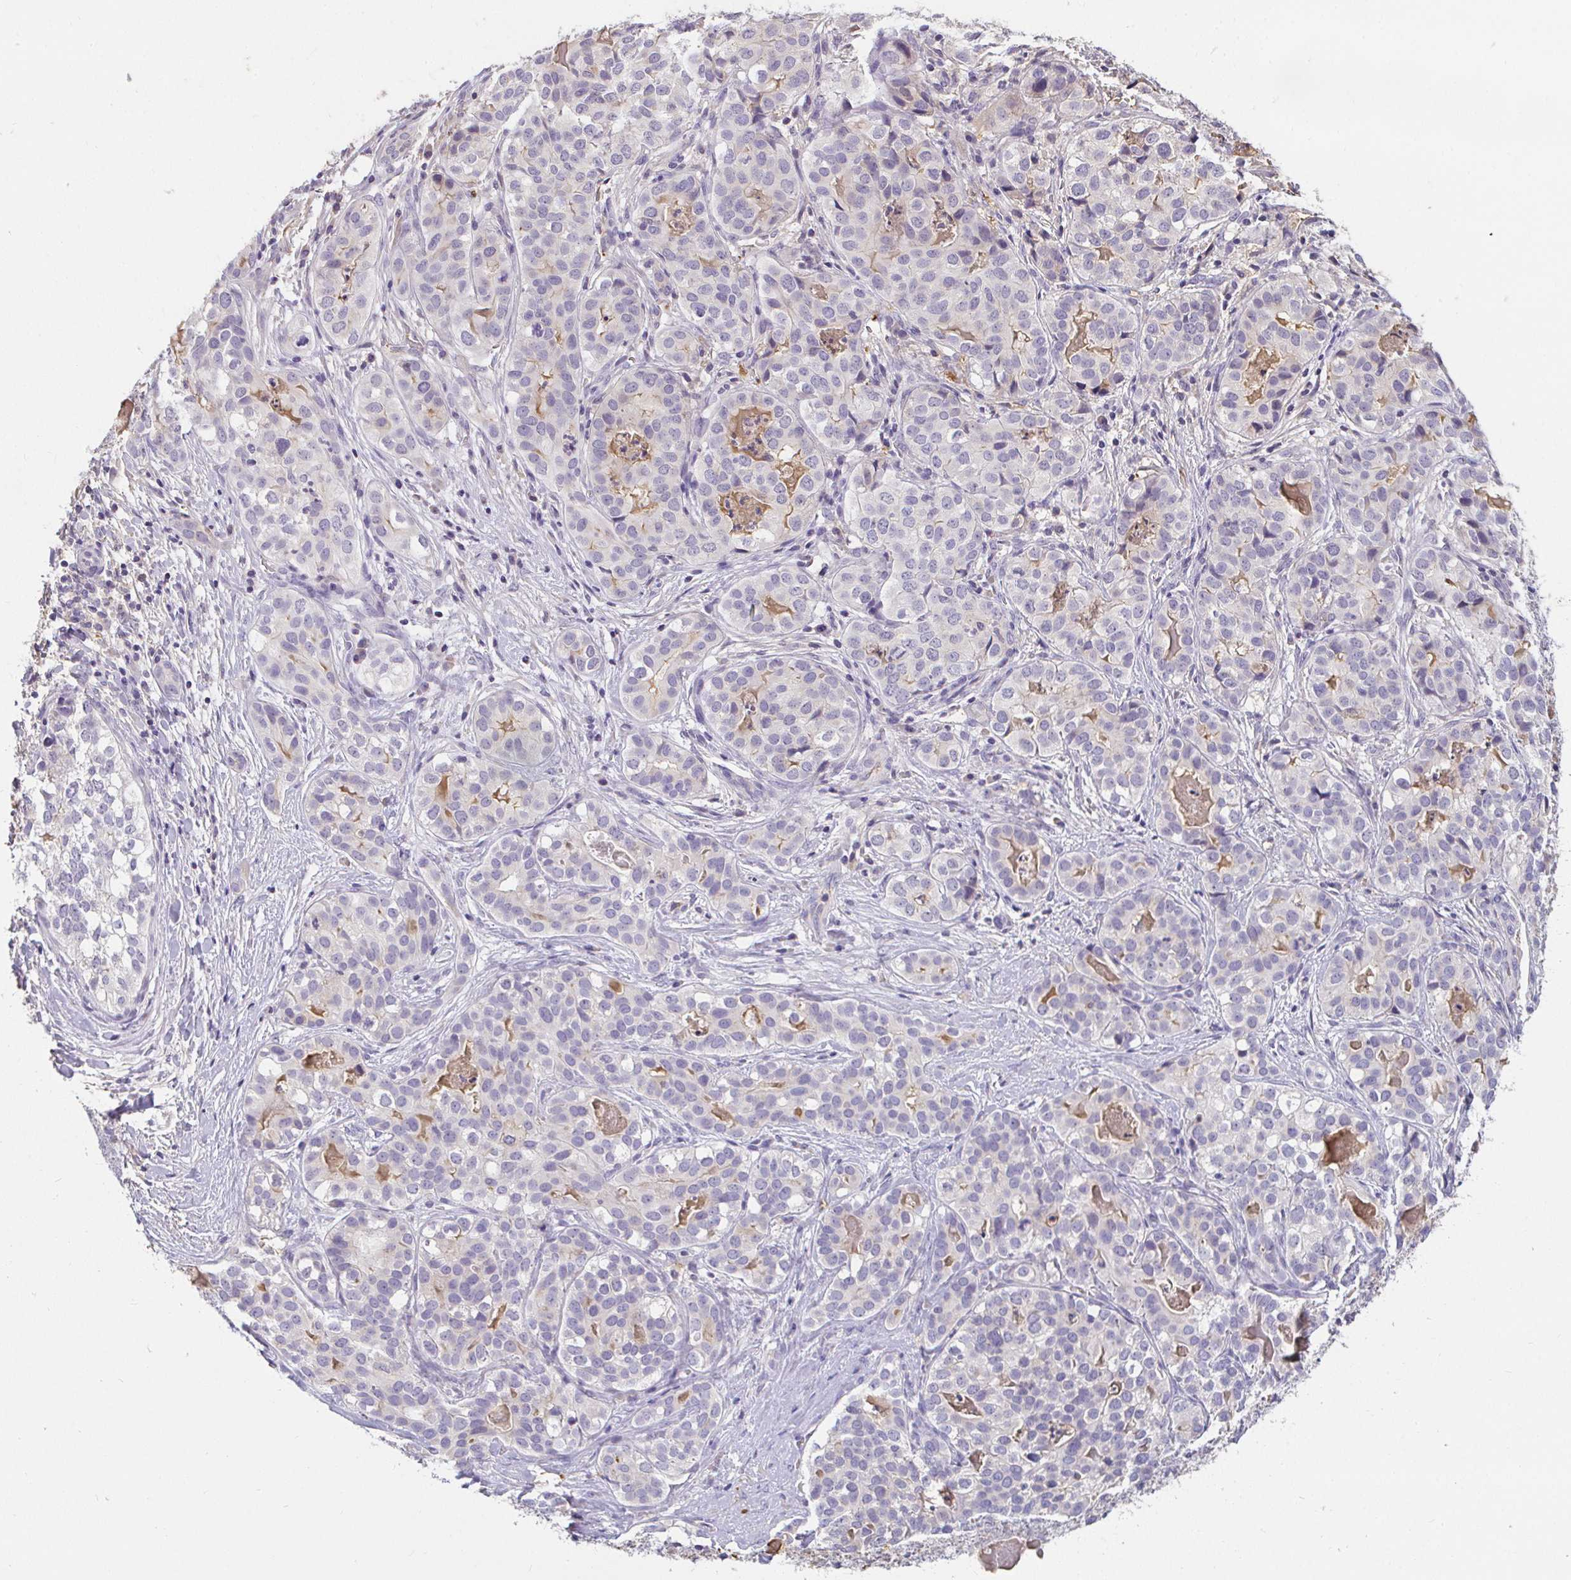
{"staining": {"intensity": "negative", "quantity": "none", "location": "none"}, "tissue": "liver cancer", "cell_type": "Tumor cells", "image_type": "cancer", "snomed": [{"axis": "morphology", "description": "Cholangiocarcinoma"}, {"axis": "topography", "description": "Liver"}], "caption": "DAB (3,3'-diaminobenzidine) immunohistochemical staining of human liver cancer (cholangiocarcinoma) shows no significant expression in tumor cells. The staining was performed using DAB to visualize the protein expression in brown, while the nuclei were stained in blue with hematoxylin (Magnification: 20x).", "gene": "LOXL4", "patient": {"sex": "male", "age": 56}}